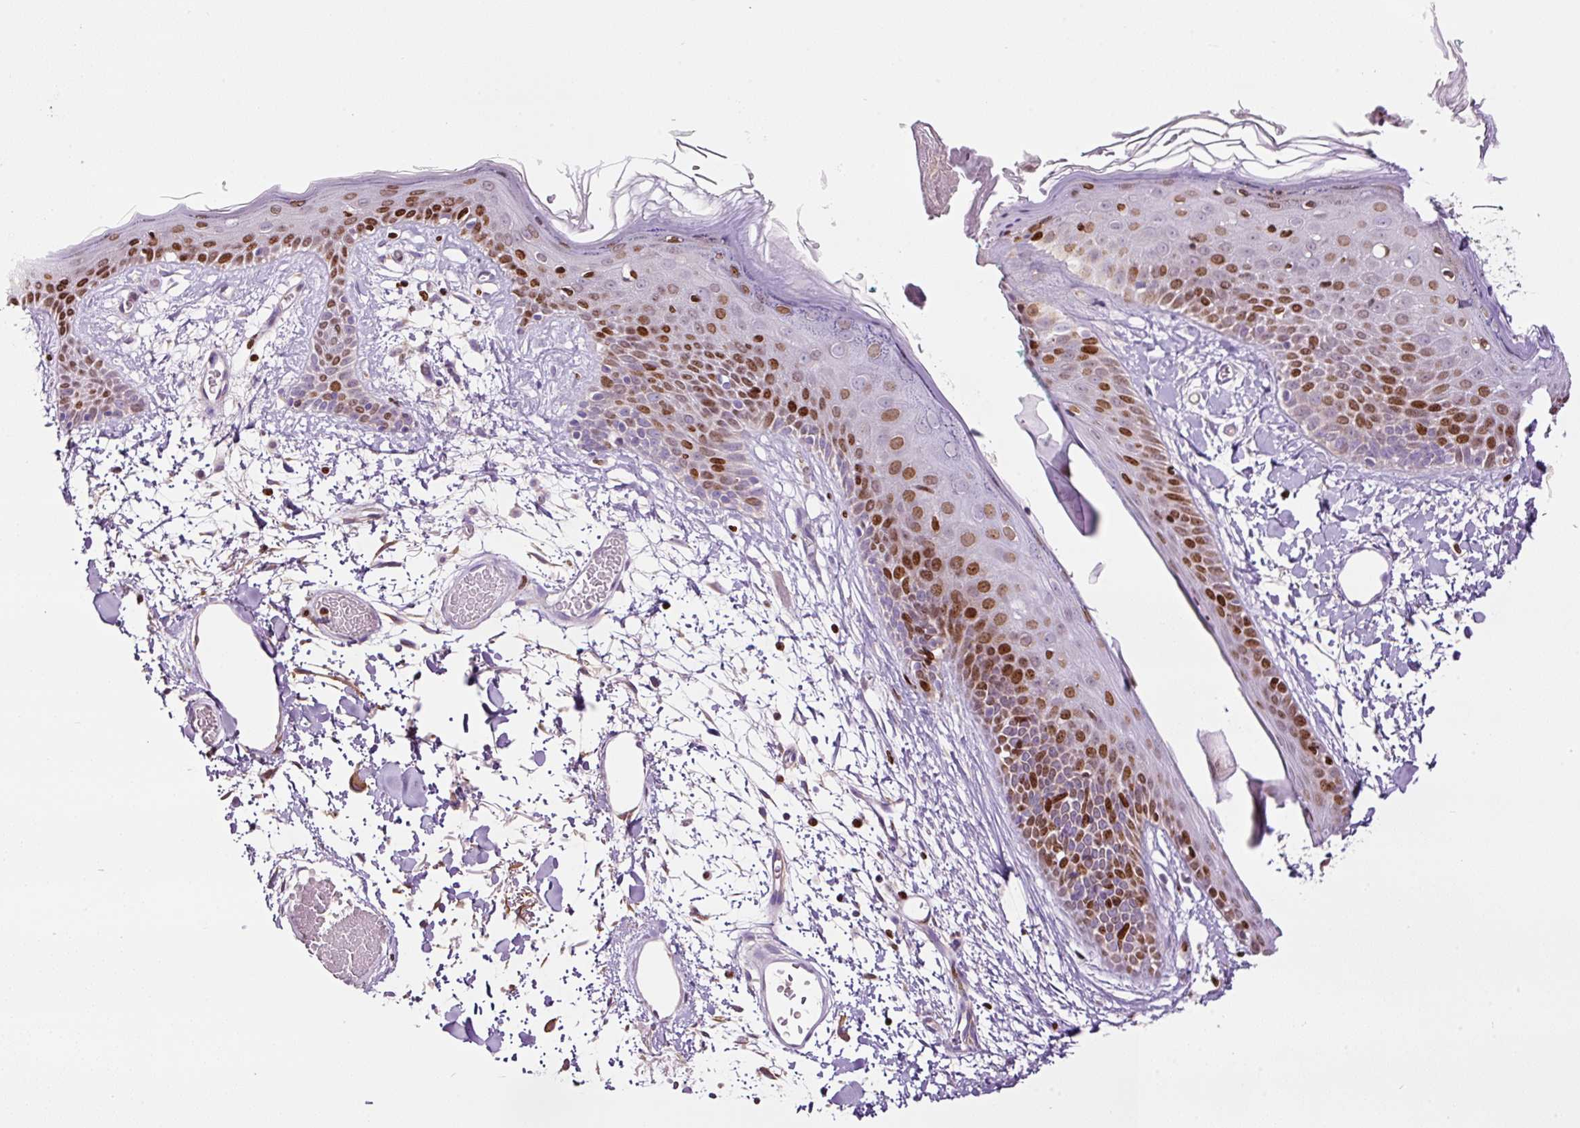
{"staining": {"intensity": "negative", "quantity": "none", "location": "none"}, "tissue": "skin", "cell_type": "Fibroblasts", "image_type": "normal", "snomed": [{"axis": "morphology", "description": "Normal tissue, NOS"}, {"axis": "topography", "description": "Skin"}], "caption": "IHC of benign human skin reveals no positivity in fibroblasts.", "gene": "TMEM8B", "patient": {"sex": "male", "age": 79}}